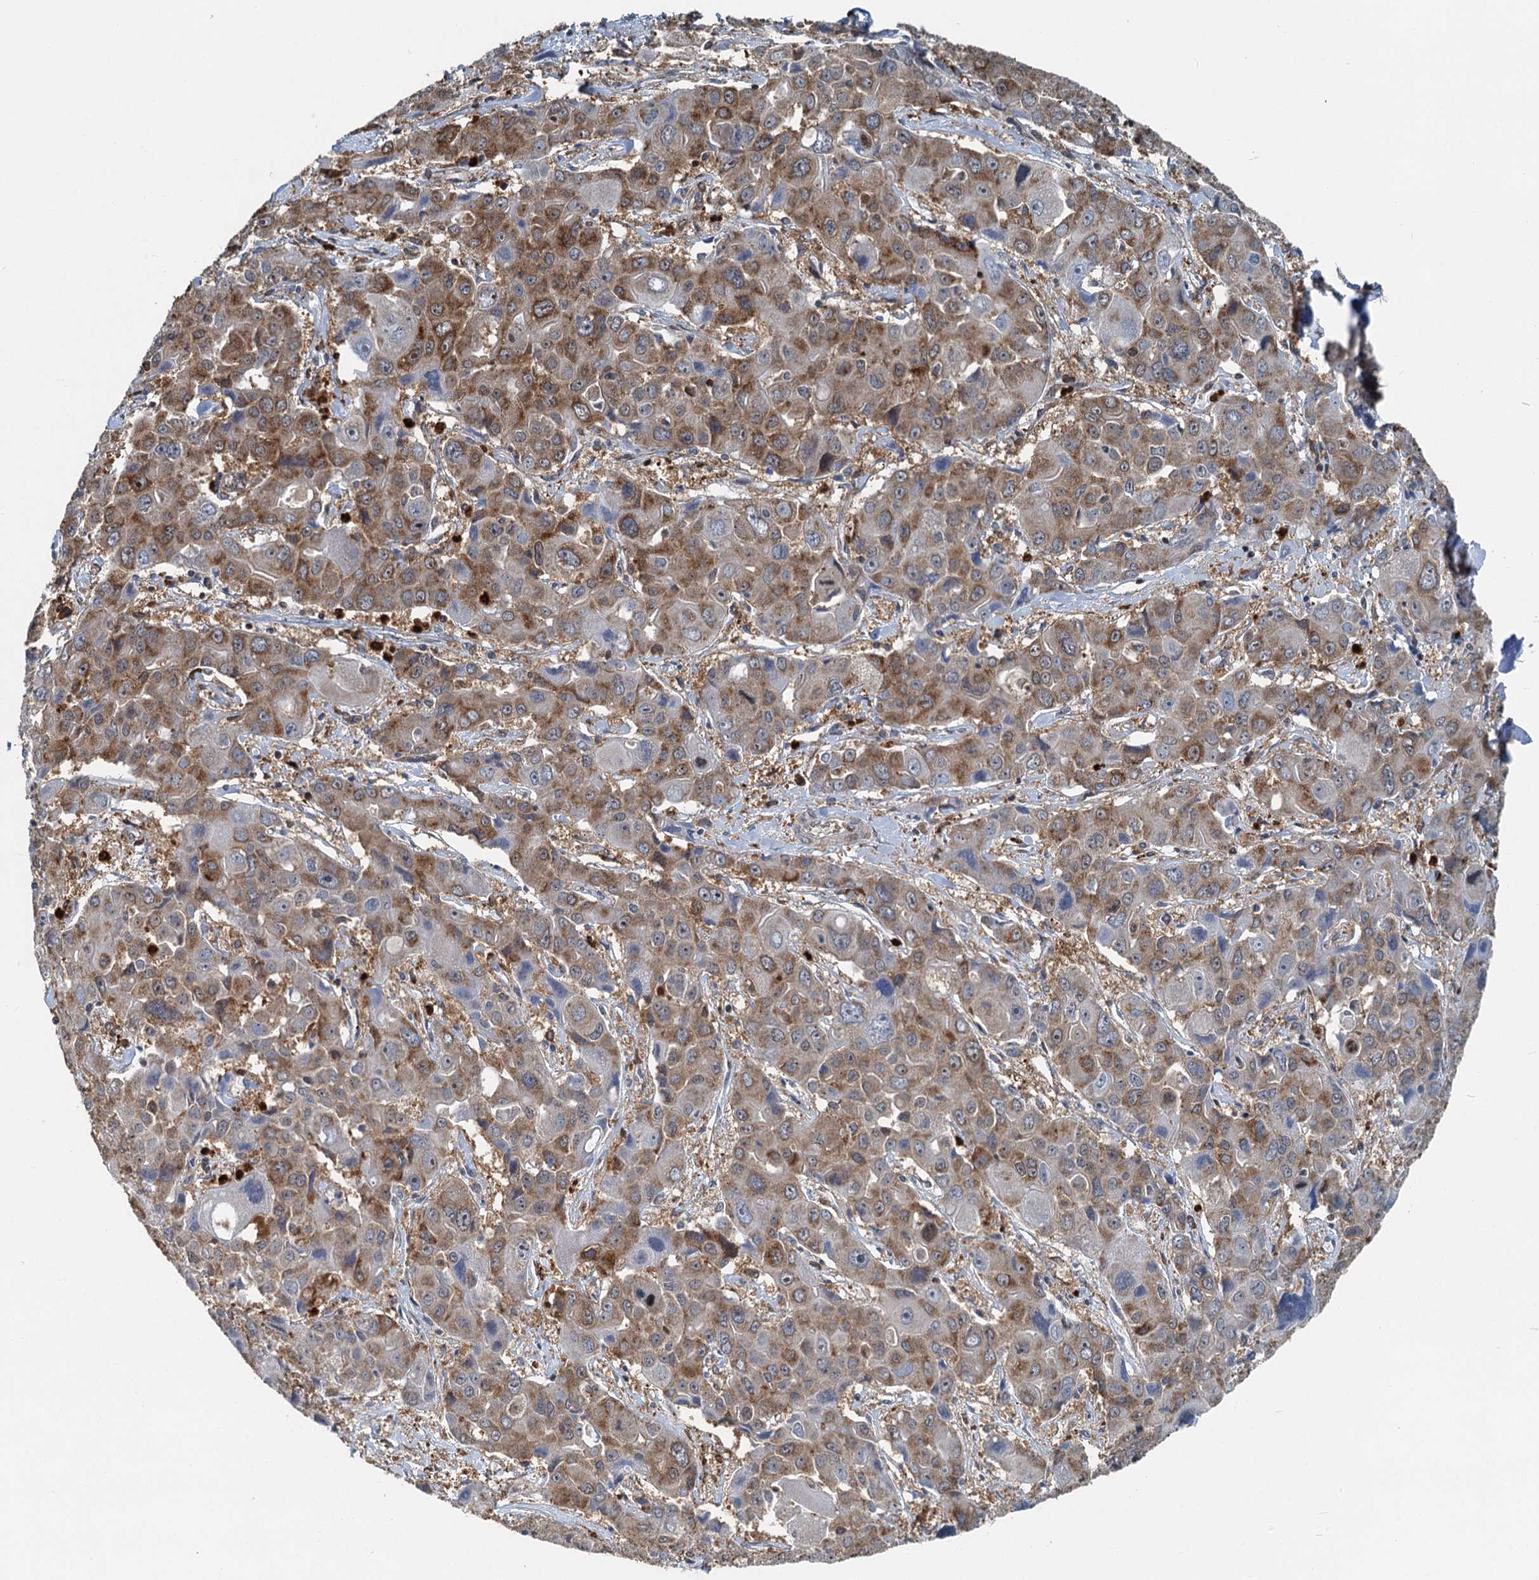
{"staining": {"intensity": "moderate", "quantity": "25%-75%", "location": "cytoplasmic/membranous"}, "tissue": "liver cancer", "cell_type": "Tumor cells", "image_type": "cancer", "snomed": [{"axis": "morphology", "description": "Cholangiocarcinoma"}, {"axis": "topography", "description": "Liver"}], "caption": "Immunohistochemical staining of human liver cancer (cholangiocarcinoma) reveals medium levels of moderate cytoplasmic/membranous positivity in about 25%-75% of tumor cells.", "gene": "GPI", "patient": {"sex": "male", "age": 67}}